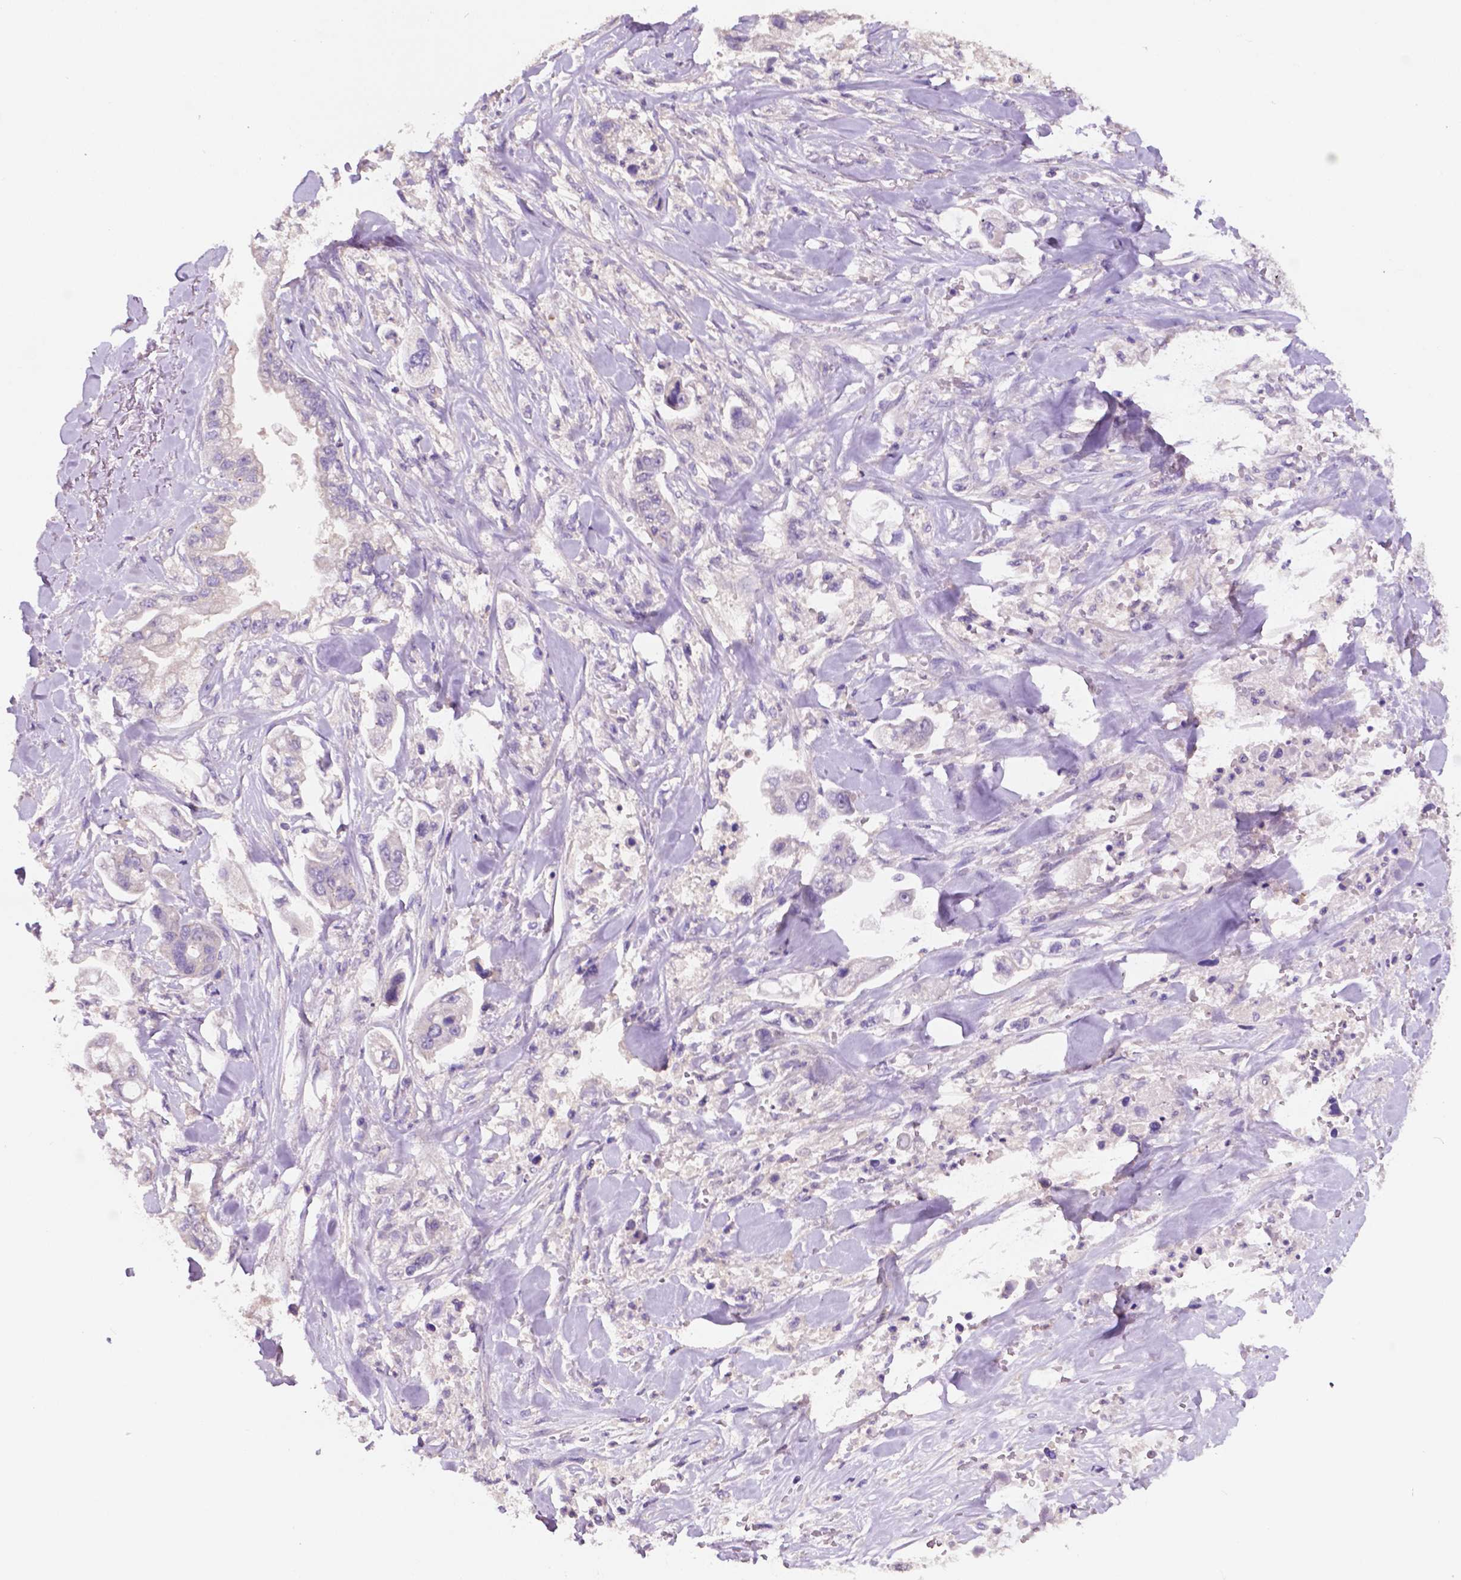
{"staining": {"intensity": "negative", "quantity": "none", "location": "none"}, "tissue": "stomach cancer", "cell_type": "Tumor cells", "image_type": "cancer", "snomed": [{"axis": "morphology", "description": "Adenocarcinoma, NOS"}, {"axis": "topography", "description": "Stomach"}], "caption": "Tumor cells show no significant protein expression in stomach cancer.", "gene": "PRPS2", "patient": {"sex": "male", "age": 62}}